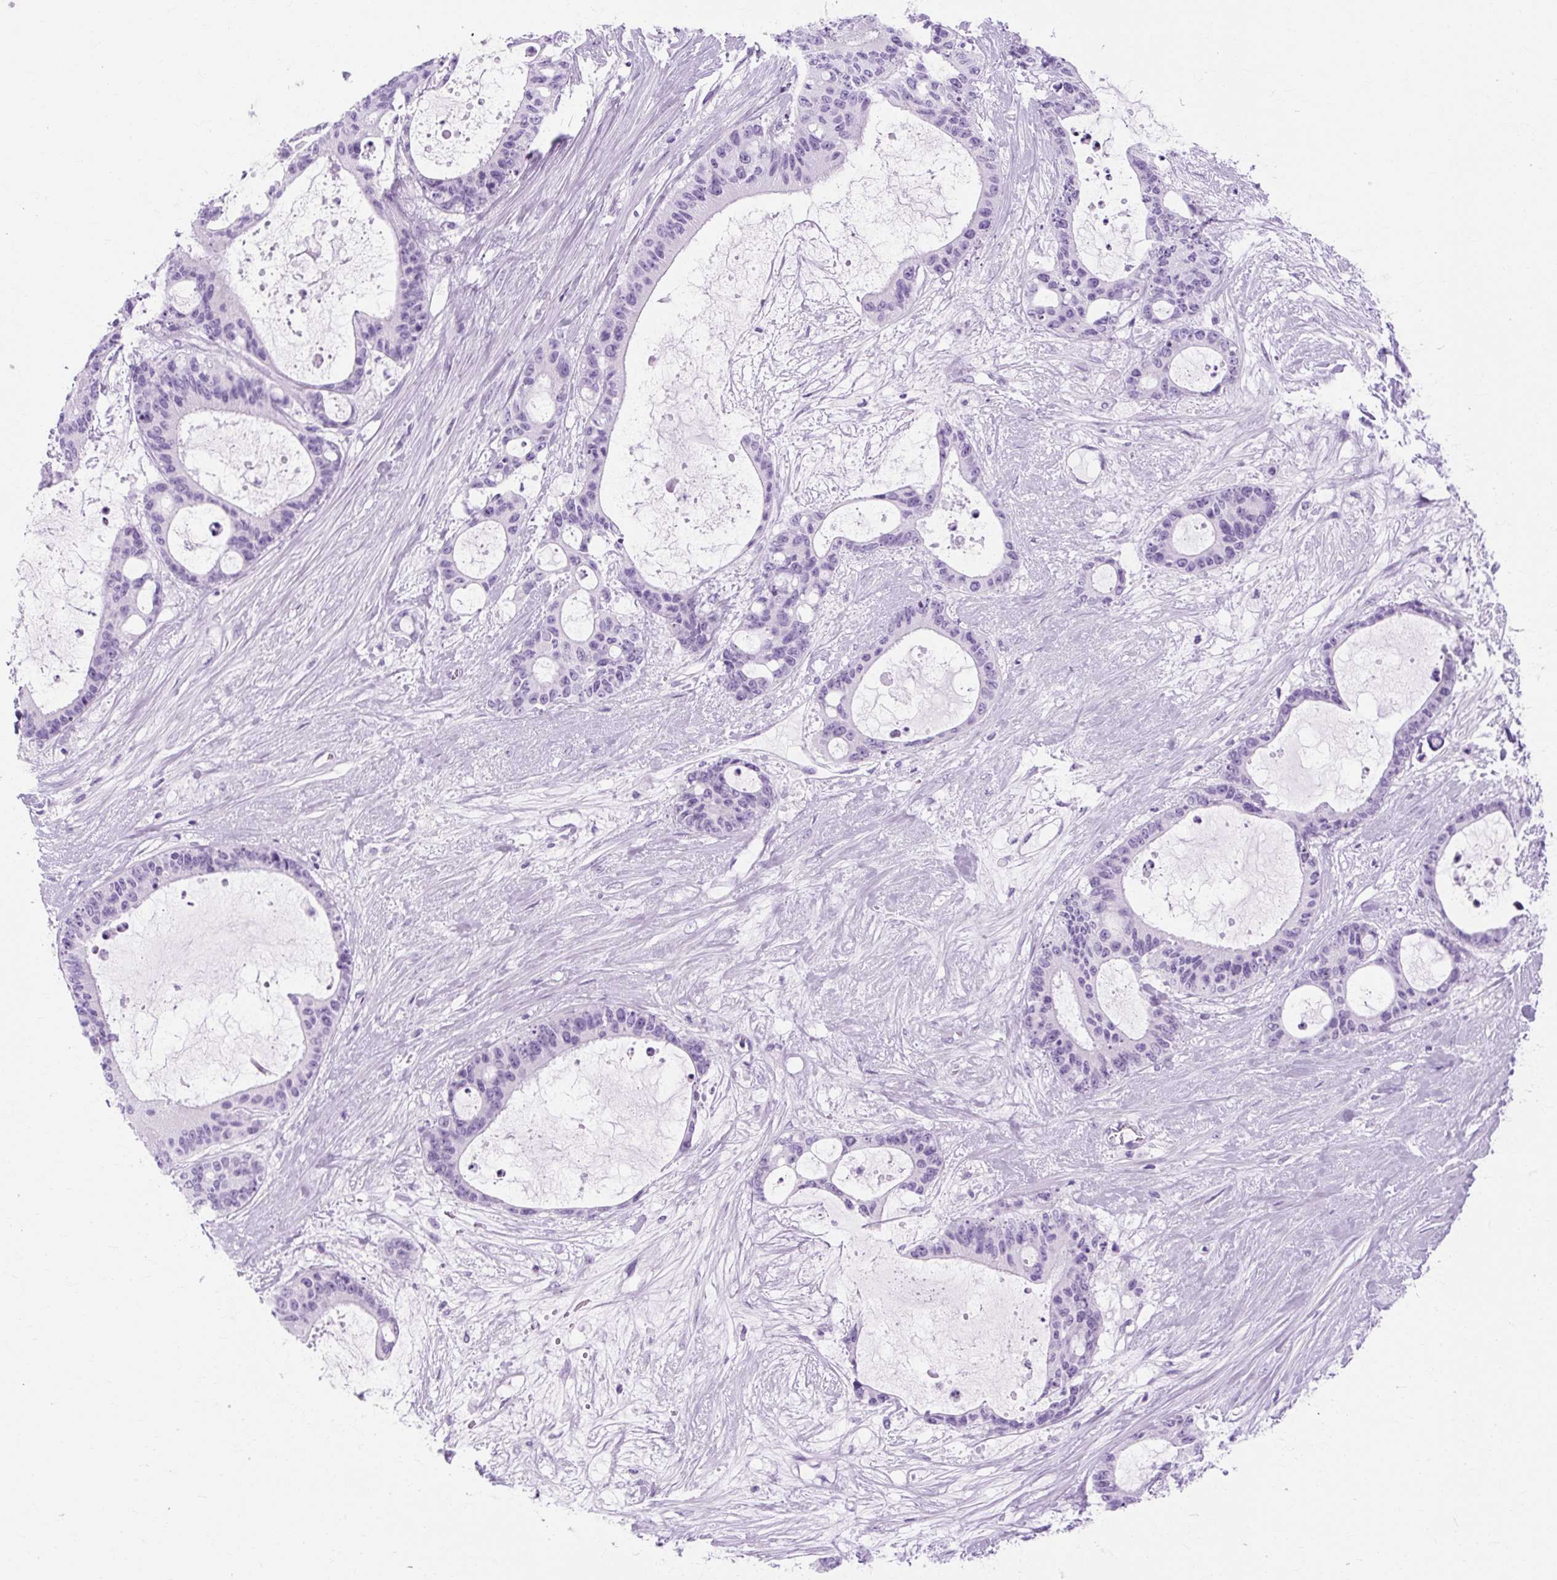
{"staining": {"intensity": "negative", "quantity": "none", "location": "none"}, "tissue": "liver cancer", "cell_type": "Tumor cells", "image_type": "cancer", "snomed": [{"axis": "morphology", "description": "Normal tissue, NOS"}, {"axis": "morphology", "description": "Cholangiocarcinoma"}, {"axis": "topography", "description": "Liver"}, {"axis": "topography", "description": "Peripheral nerve tissue"}], "caption": "Cholangiocarcinoma (liver) was stained to show a protein in brown. There is no significant positivity in tumor cells.", "gene": "TMEM89", "patient": {"sex": "female", "age": 73}}